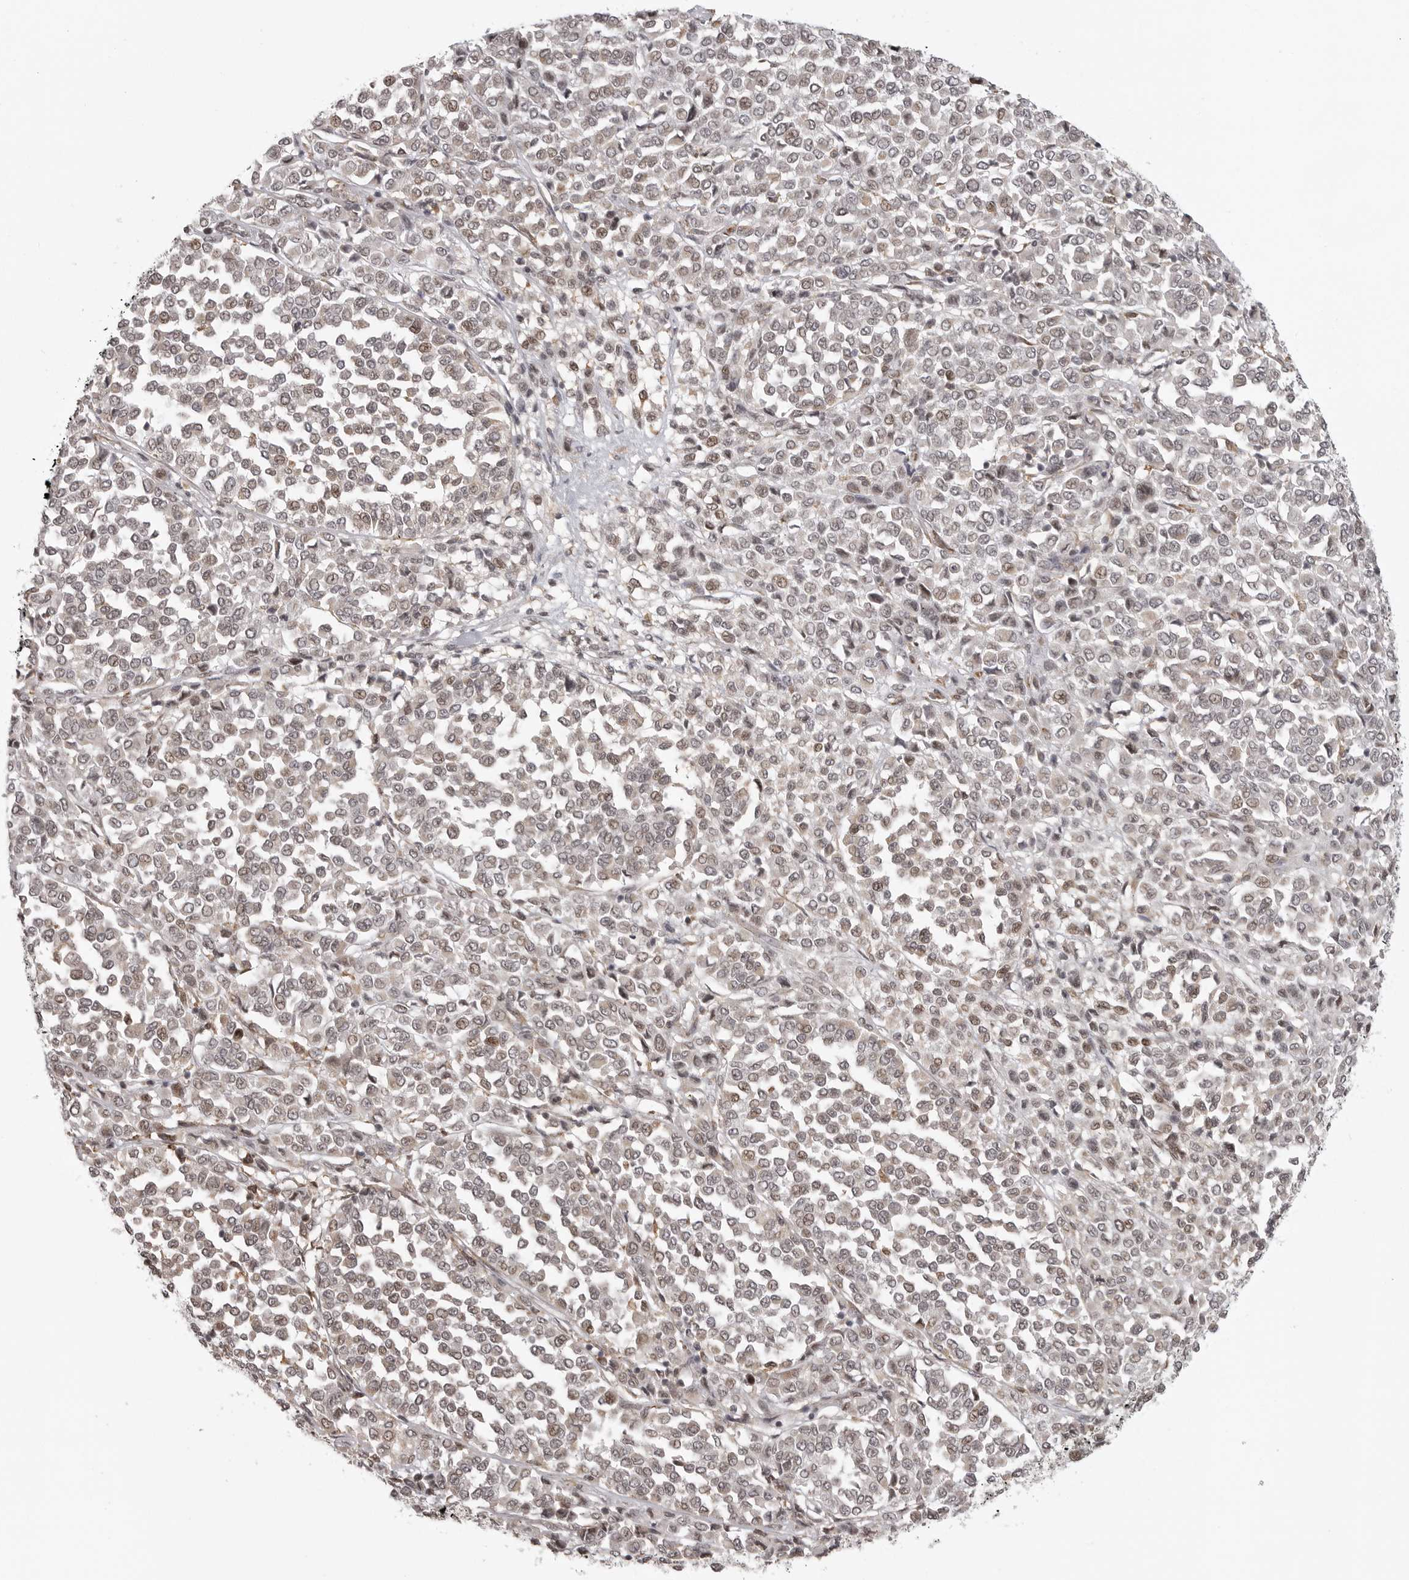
{"staining": {"intensity": "weak", "quantity": "25%-75%", "location": "nuclear"}, "tissue": "melanoma", "cell_type": "Tumor cells", "image_type": "cancer", "snomed": [{"axis": "morphology", "description": "Malignant melanoma, Metastatic site"}, {"axis": "topography", "description": "Pancreas"}], "caption": "Malignant melanoma (metastatic site) was stained to show a protein in brown. There is low levels of weak nuclear positivity in about 25%-75% of tumor cells. (Stains: DAB (3,3'-diaminobenzidine) in brown, nuclei in blue, Microscopy: brightfield microscopy at high magnification).", "gene": "ISG20L2", "patient": {"sex": "female", "age": 30}}